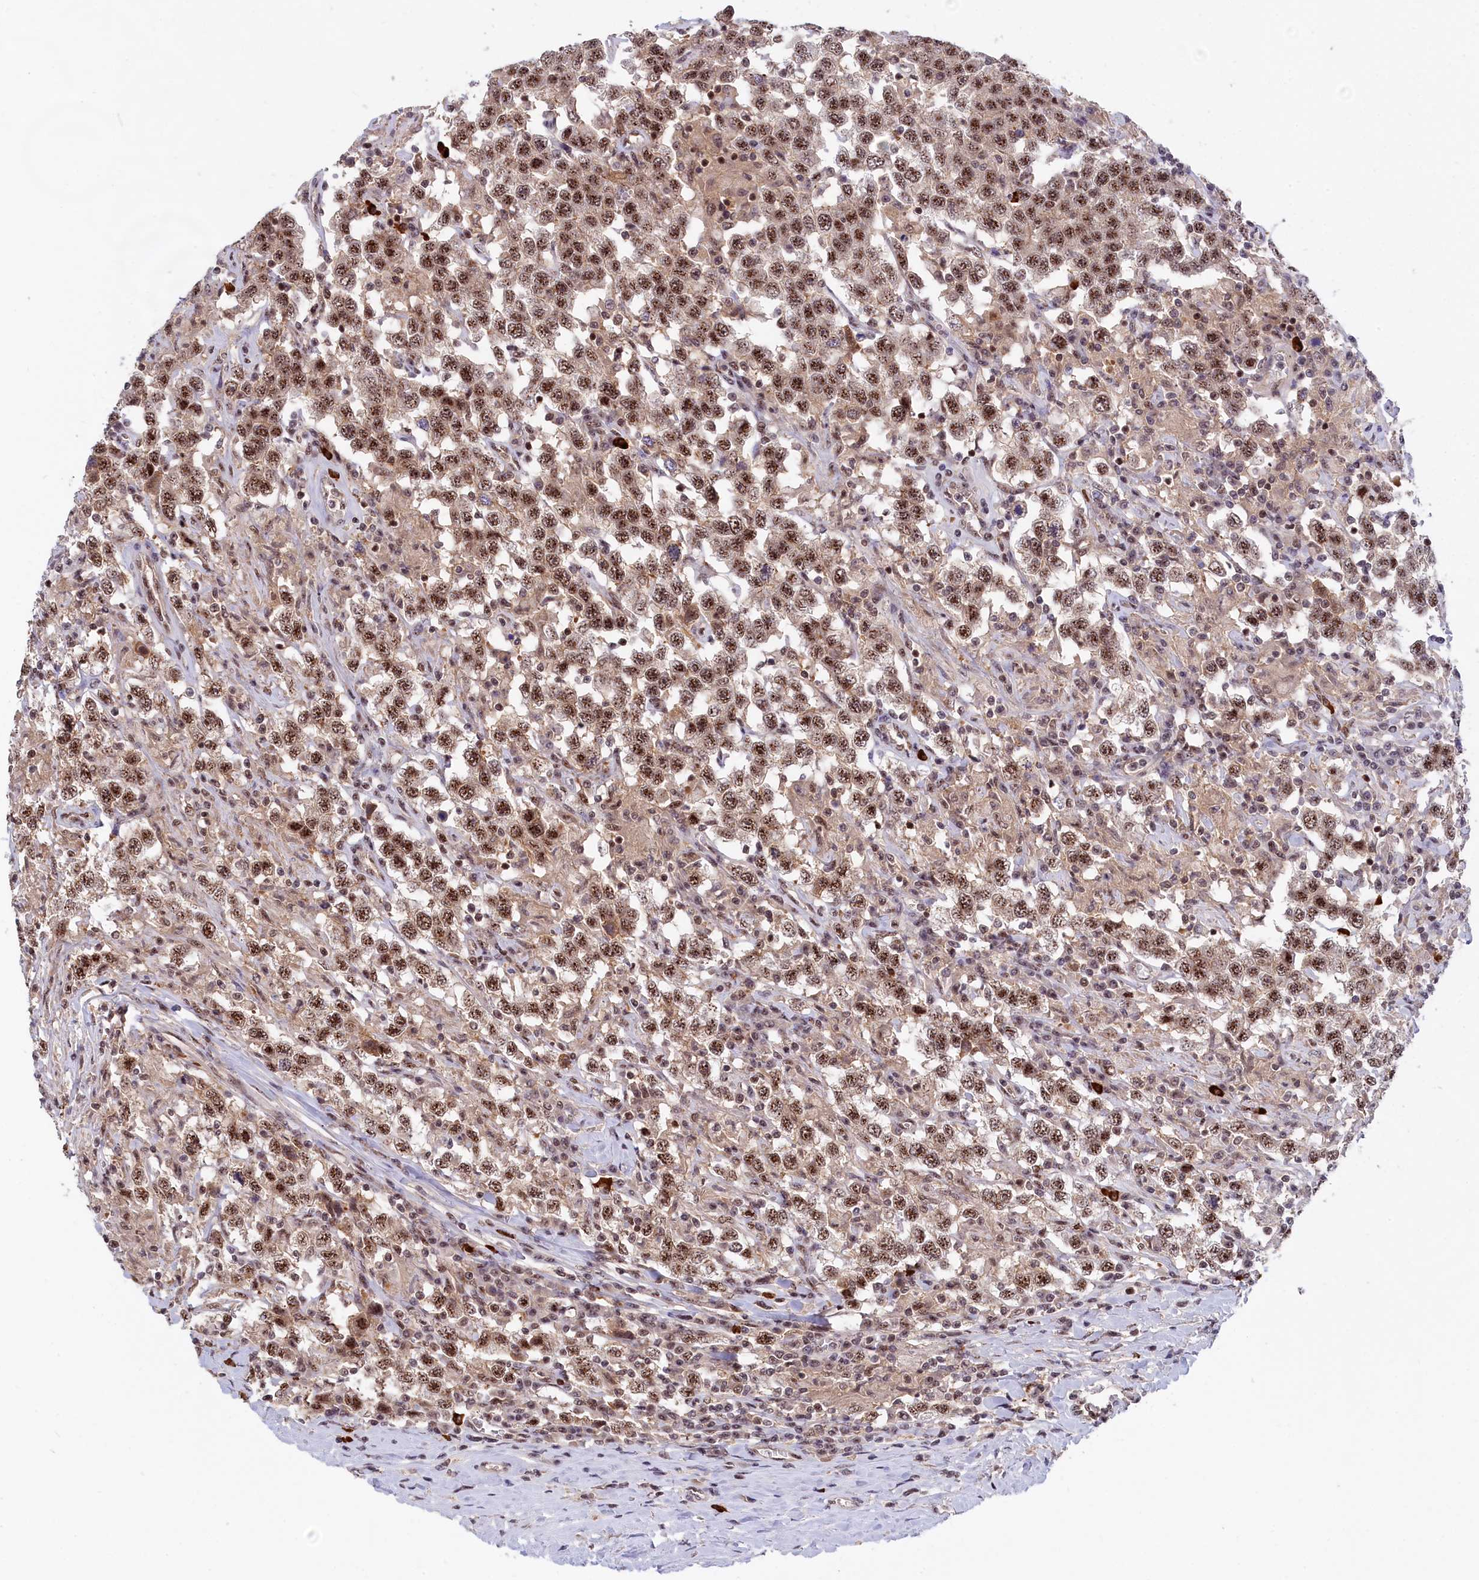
{"staining": {"intensity": "moderate", "quantity": ">75%", "location": "nuclear"}, "tissue": "testis cancer", "cell_type": "Tumor cells", "image_type": "cancer", "snomed": [{"axis": "morphology", "description": "Seminoma, NOS"}, {"axis": "topography", "description": "Testis"}], "caption": "A histopathology image showing moderate nuclear positivity in about >75% of tumor cells in testis cancer, as visualized by brown immunohistochemical staining.", "gene": "TAB1", "patient": {"sex": "male", "age": 41}}